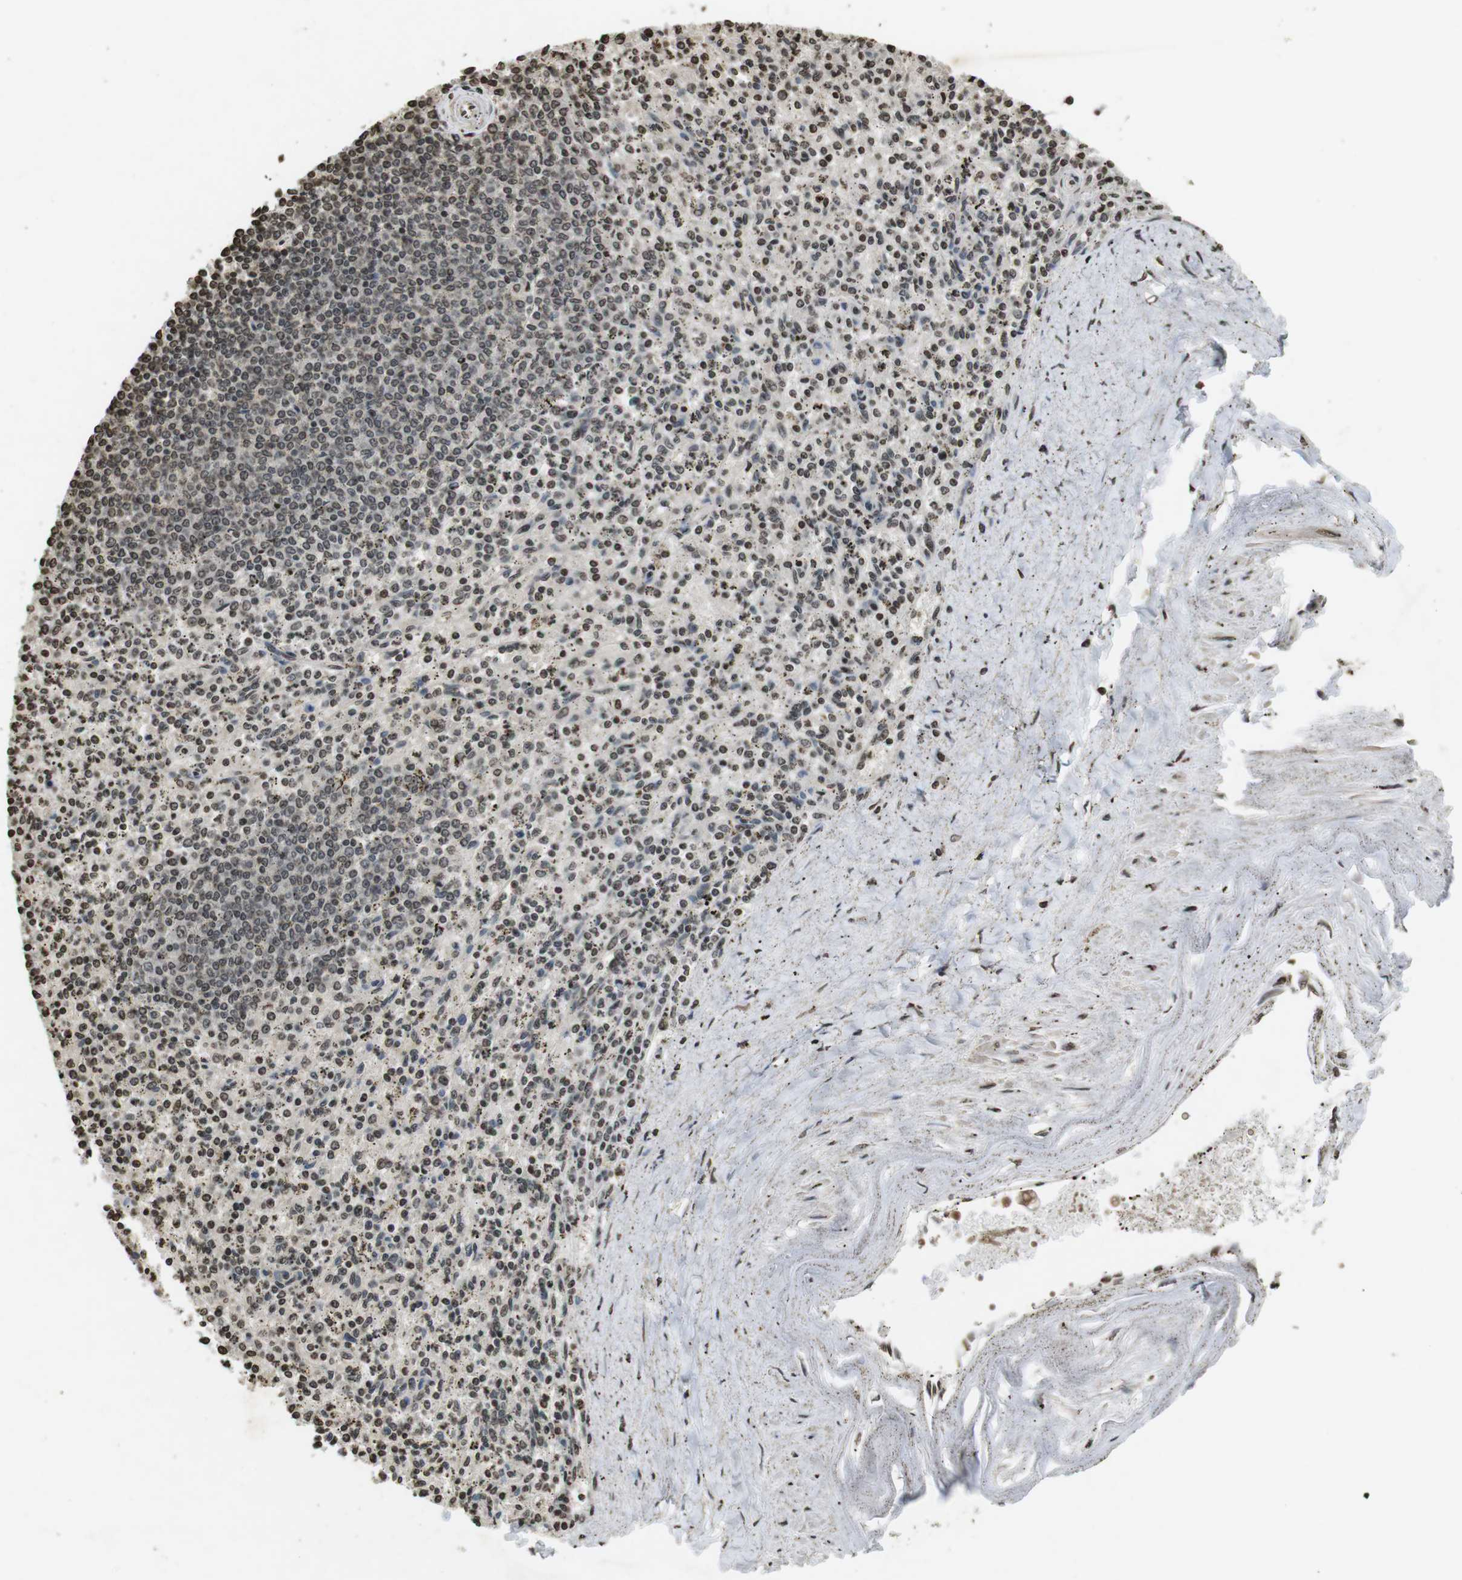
{"staining": {"intensity": "weak", "quantity": ">75%", "location": "nuclear"}, "tissue": "spleen", "cell_type": "Cells in red pulp", "image_type": "normal", "snomed": [{"axis": "morphology", "description": "Normal tissue, NOS"}, {"axis": "topography", "description": "Spleen"}], "caption": "Immunohistochemical staining of benign human spleen reveals weak nuclear protein staining in about >75% of cells in red pulp.", "gene": "FOXA3", "patient": {"sex": "male", "age": 72}}